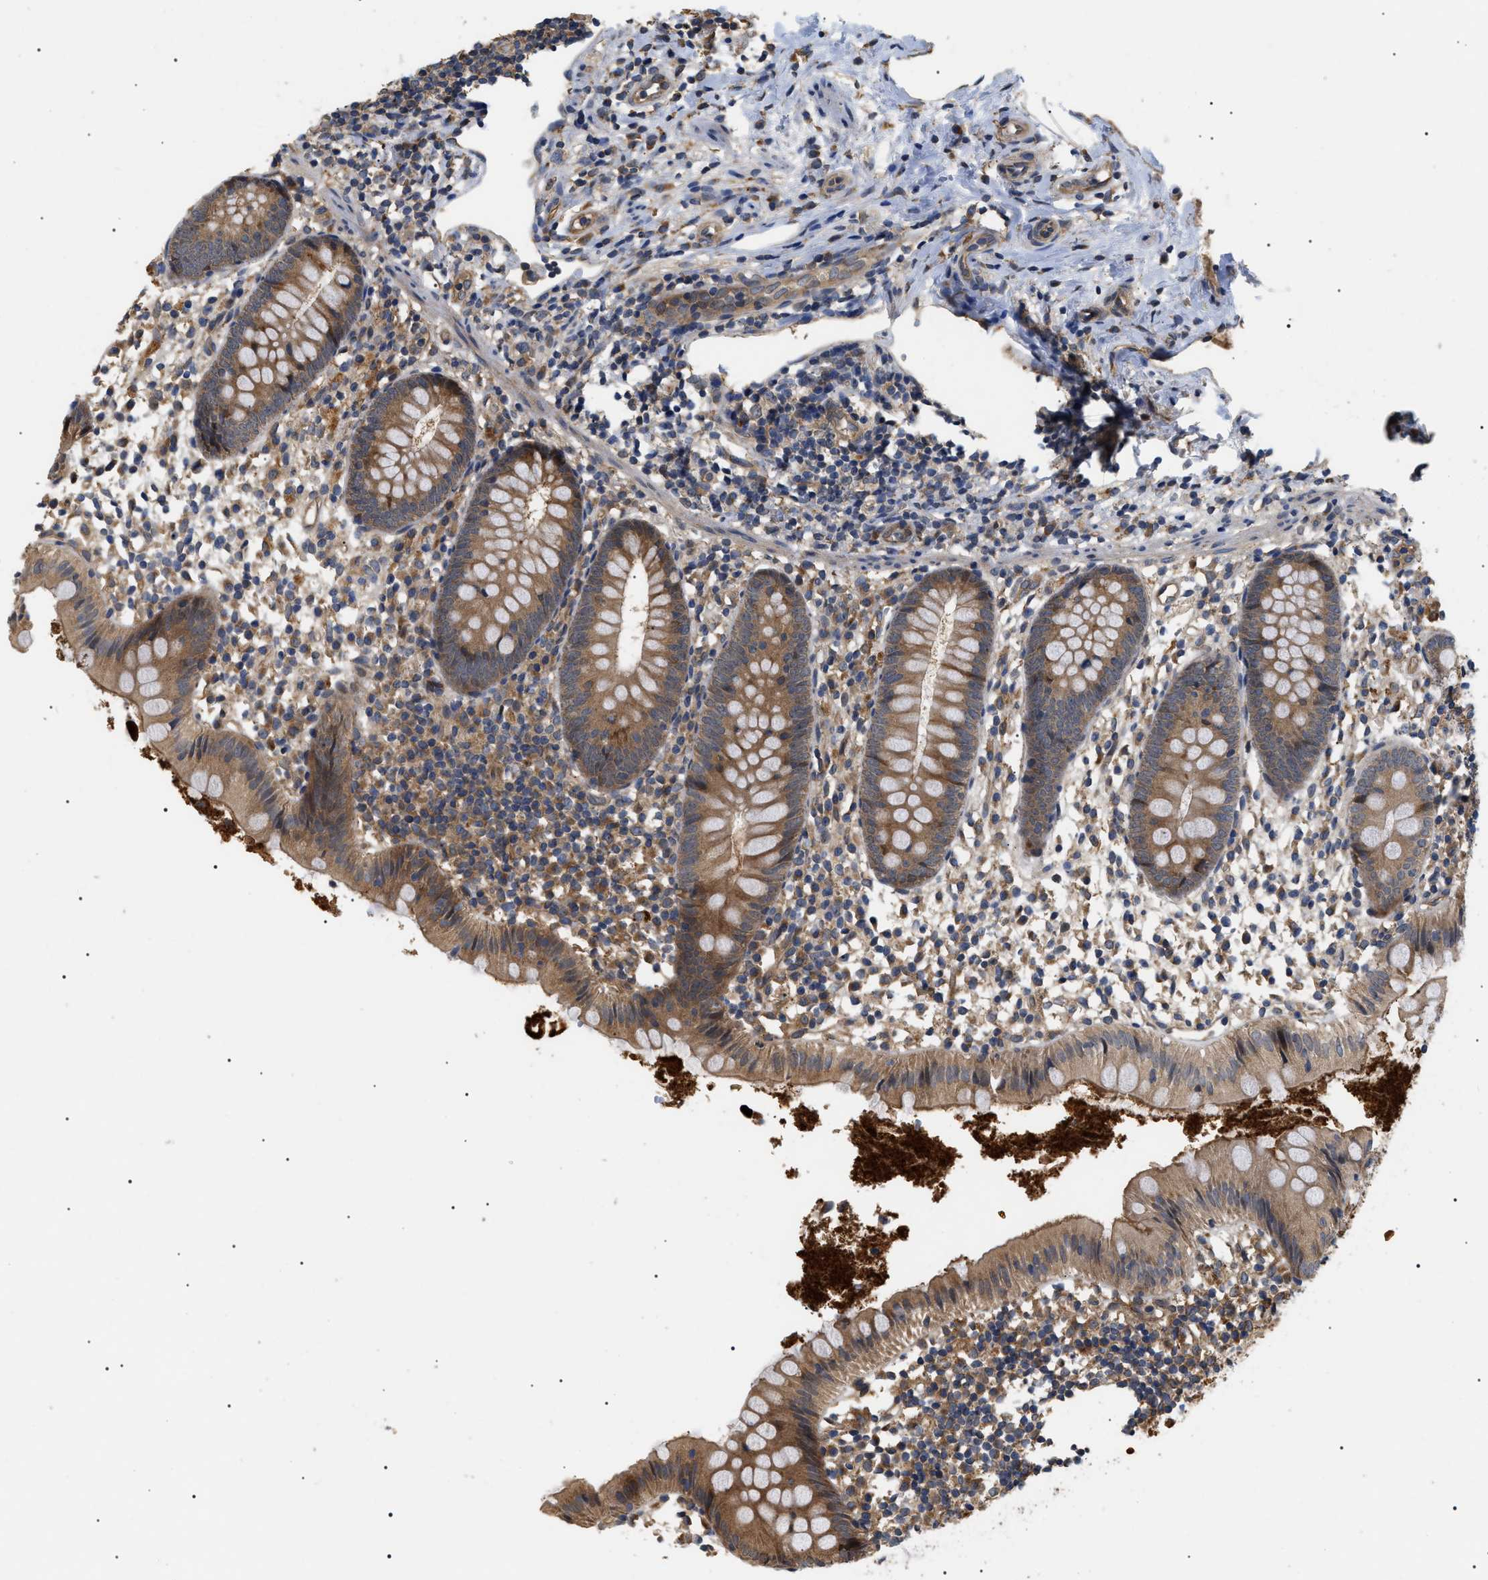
{"staining": {"intensity": "moderate", "quantity": ">75%", "location": "cytoplasmic/membranous"}, "tissue": "appendix", "cell_type": "Glandular cells", "image_type": "normal", "snomed": [{"axis": "morphology", "description": "Normal tissue, NOS"}, {"axis": "topography", "description": "Appendix"}], "caption": "Immunohistochemistry (IHC) histopathology image of normal human appendix stained for a protein (brown), which demonstrates medium levels of moderate cytoplasmic/membranous positivity in about >75% of glandular cells.", "gene": "ASTL", "patient": {"sex": "female", "age": 20}}